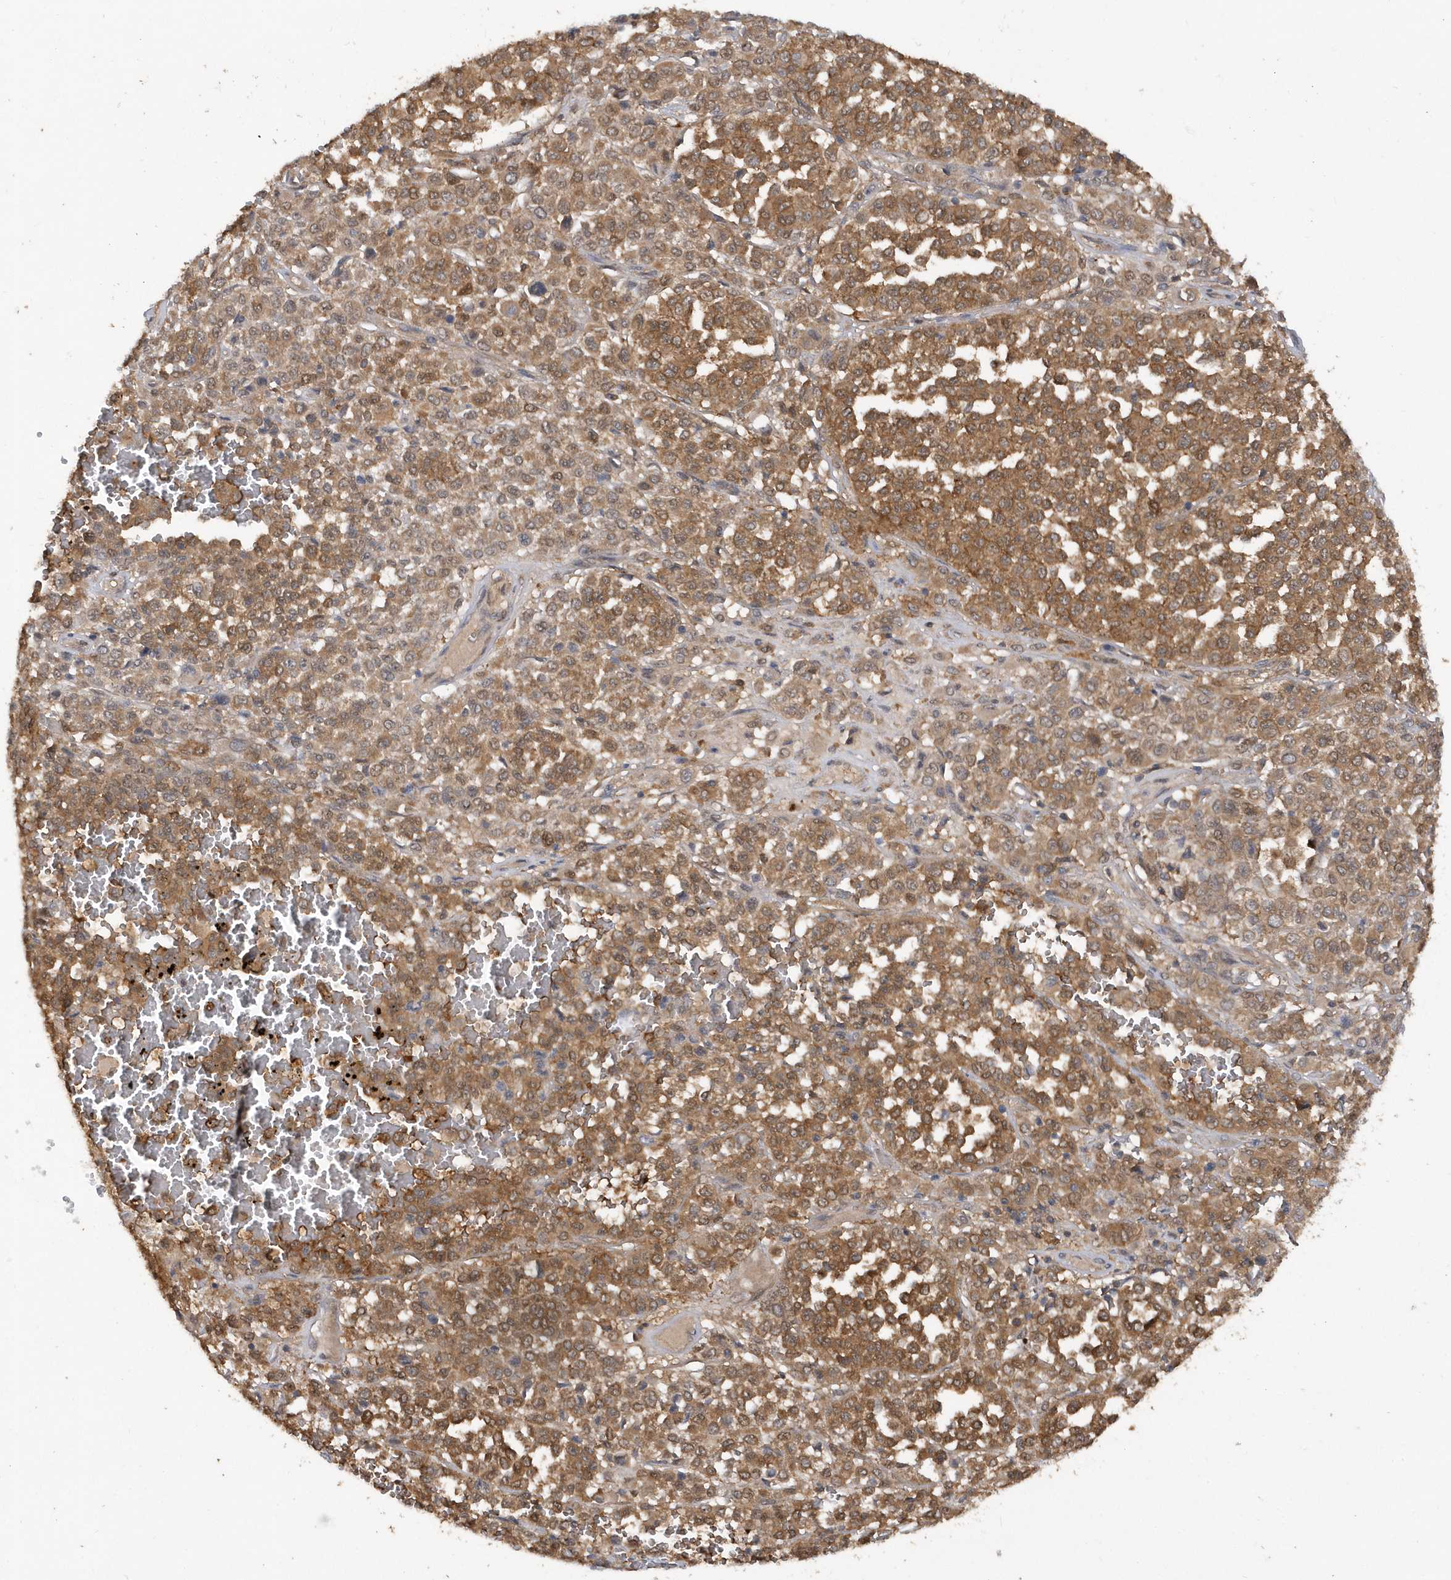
{"staining": {"intensity": "moderate", "quantity": ">75%", "location": "cytoplasmic/membranous"}, "tissue": "melanoma", "cell_type": "Tumor cells", "image_type": "cancer", "snomed": [{"axis": "morphology", "description": "Malignant melanoma, Metastatic site"}, {"axis": "topography", "description": "Pancreas"}], "caption": "Moderate cytoplasmic/membranous staining is appreciated in about >75% of tumor cells in malignant melanoma (metastatic site).", "gene": "RPE", "patient": {"sex": "female", "age": 30}}